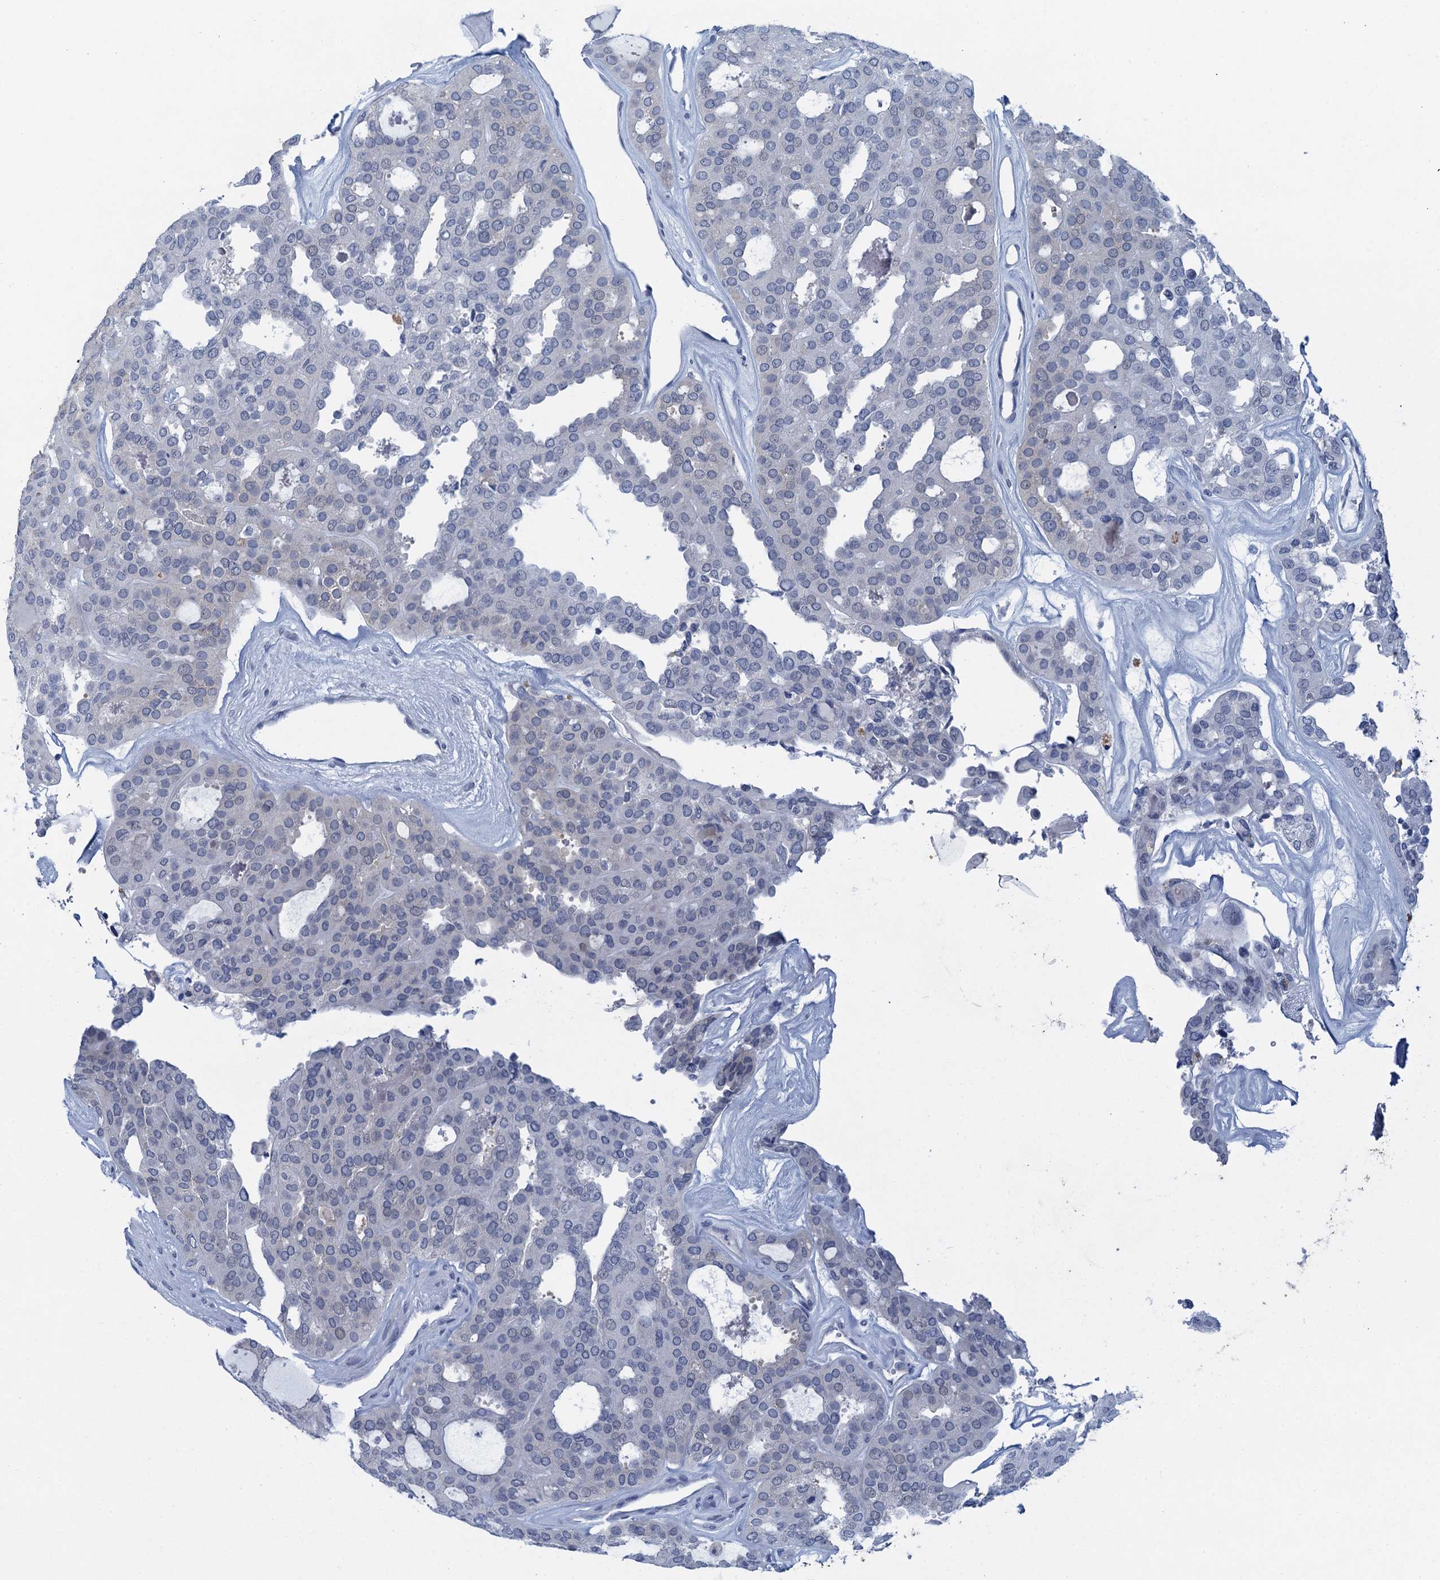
{"staining": {"intensity": "negative", "quantity": "none", "location": "none"}, "tissue": "thyroid cancer", "cell_type": "Tumor cells", "image_type": "cancer", "snomed": [{"axis": "morphology", "description": "Follicular adenoma carcinoma, NOS"}, {"axis": "topography", "description": "Thyroid gland"}], "caption": "High magnification brightfield microscopy of thyroid cancer (follicular adenoma carcinoma) stained with DAB (3,3'-diaminobenzidine) (brown) and counterstained with hematoxylin (blue): tumor cells show no significant expression.", "gene": "ENSG00000131152", "patient": {"sex": "male", "age": 75}}